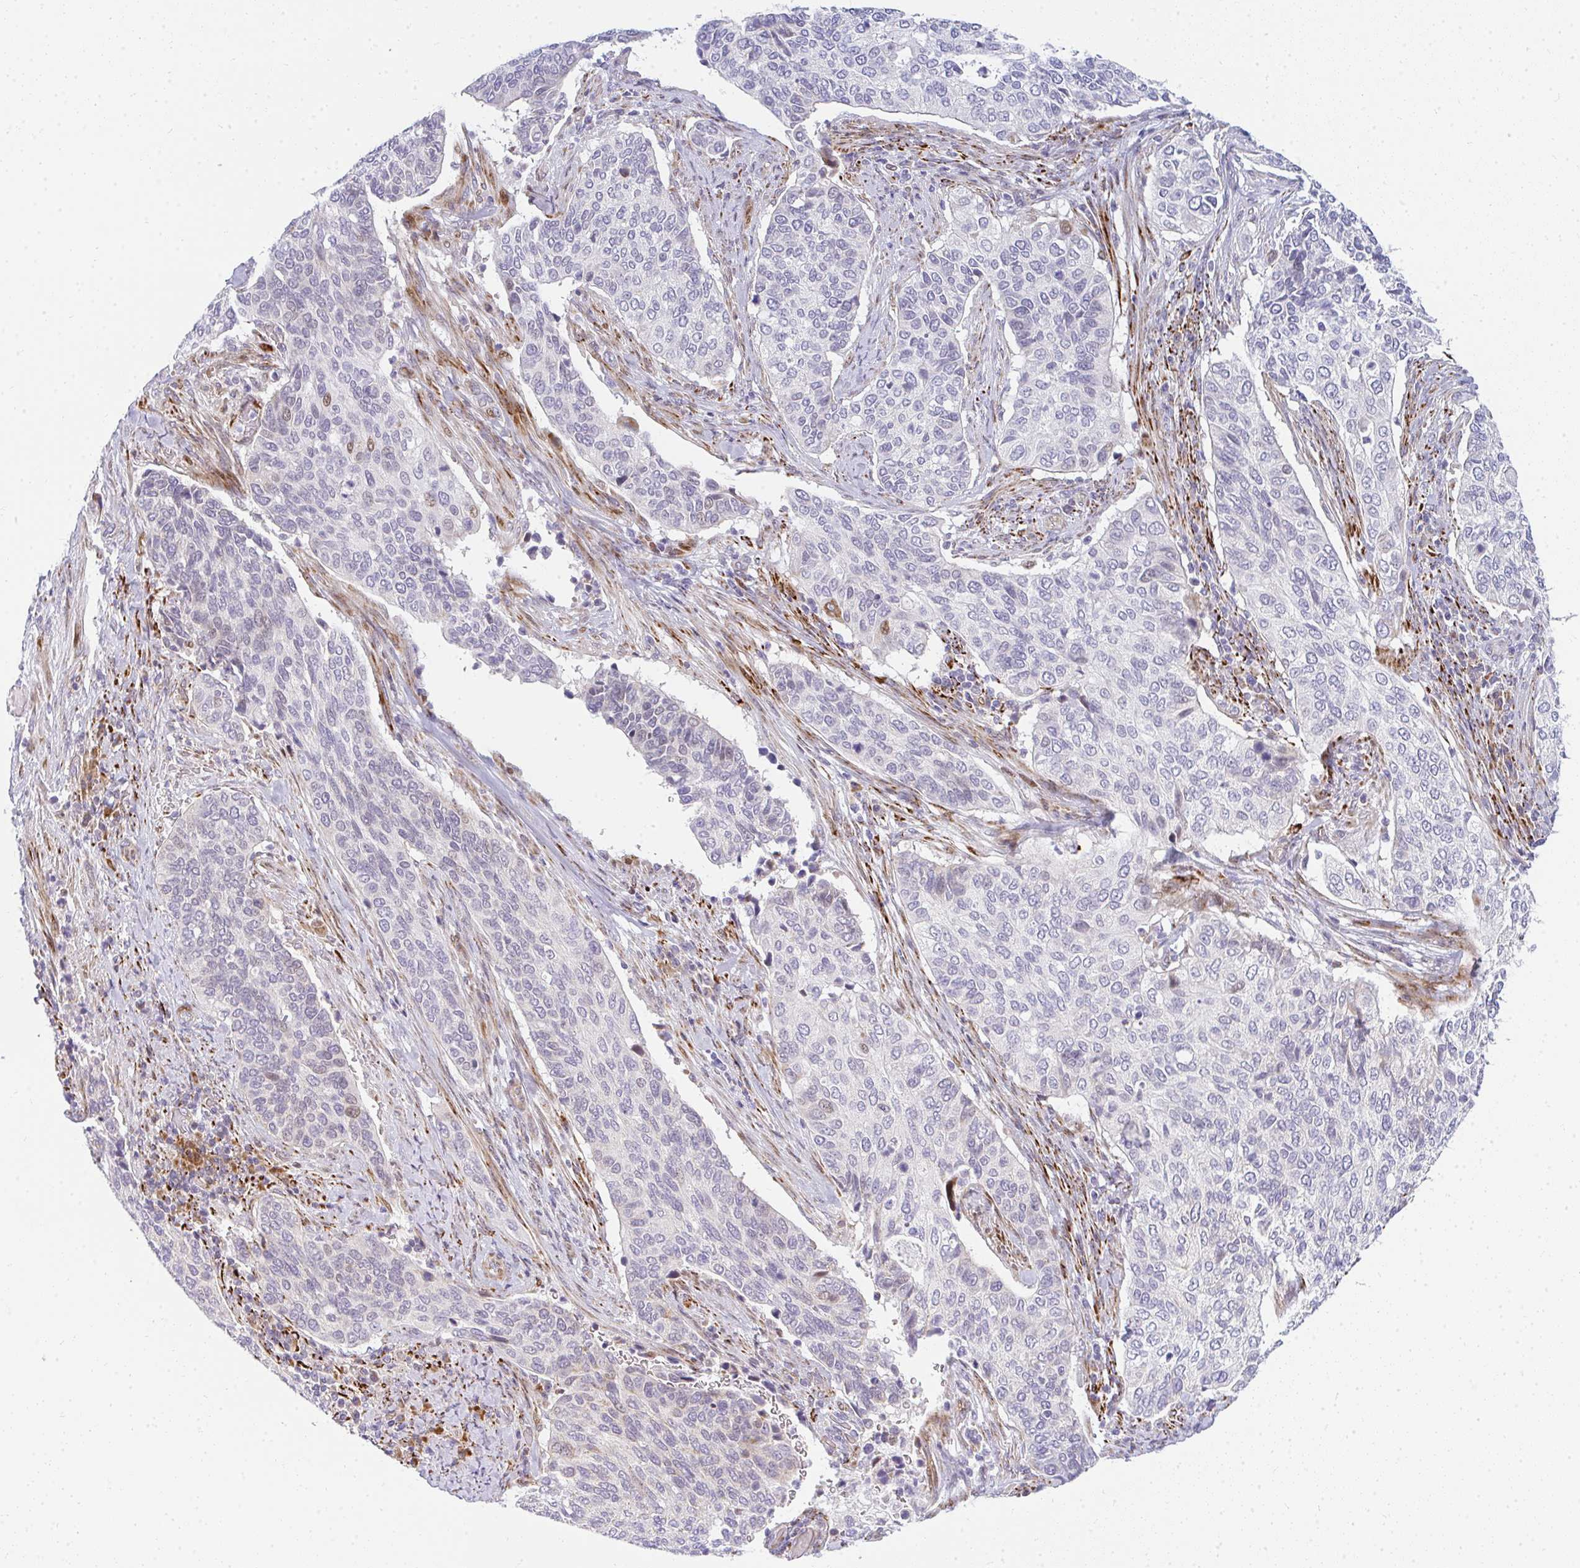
{"staining": {"intensity": "negative", "quantity": "none", "location": "none"}, "tissue": "cervical cancer", "cell_type": "Tumor cells", "image_type": "cancer", "snomed": [{"axis": "morphology", "description": "Squamous cell carcinoma, NOS"}, {"axis": "topography", "description": "Cervix"}], "caption": "Tumor cells are negative for brown protein staining in cervical squamous cell carcinoma.", "gene": "PLA2G5", "patient": {"sex": "female", "age": 38}}